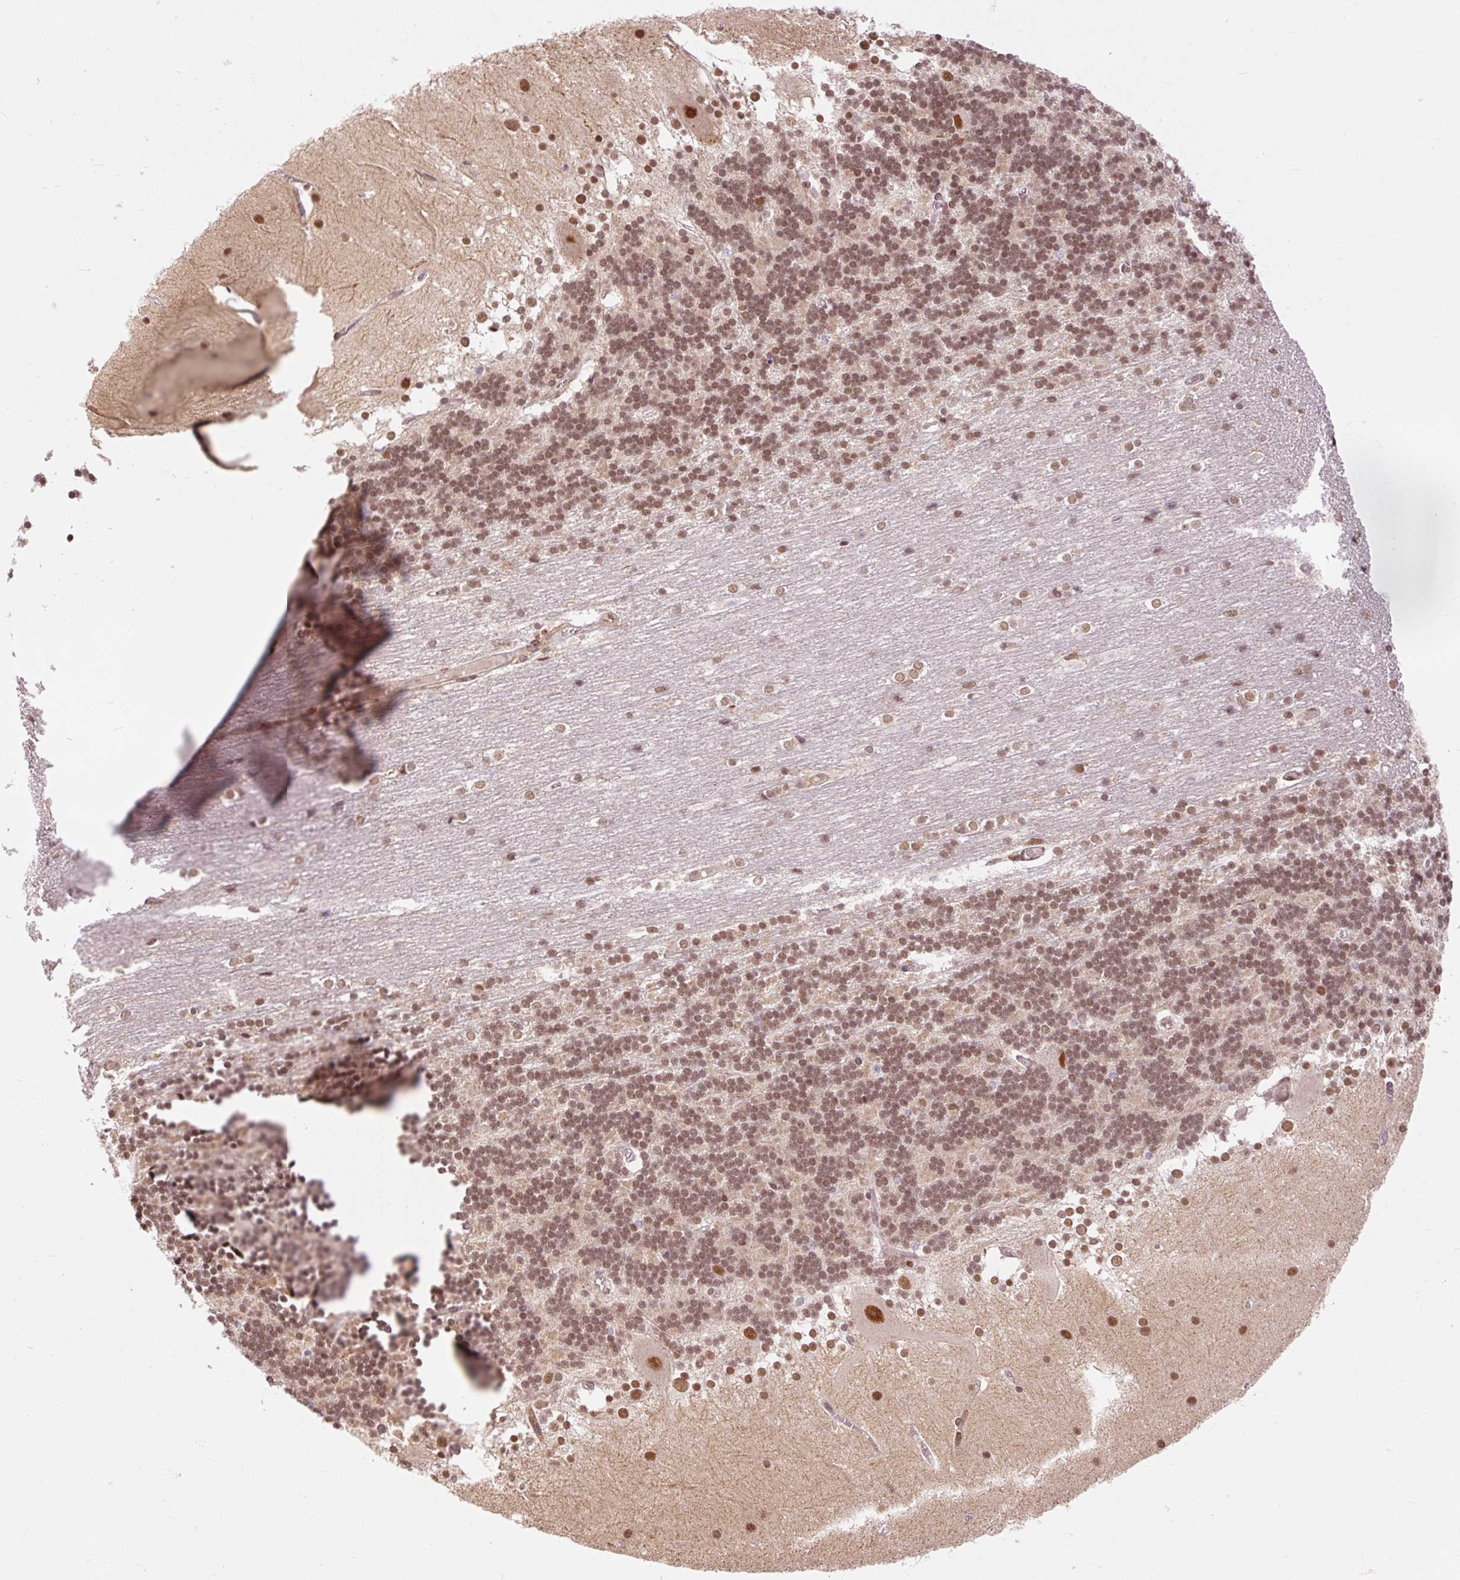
{"staining": {"intensity": "moderate", "quantity": "25%-75%", "location": "nuclear"}, "tissue": "cerebellum", "cell_type": "Cells in granular layer", "image_type": "normal", "snomed": [{"axis": "morphology", "description": "Normal tissue, NOS"}, {"axis": "topography", "description": "Cerebellum"}], "caption": "Cells in granular layer display moderate nuclear positivity in approximately 25%-75% of cells in unremarkable cerebellum.", "gene": "CSTF1", "patient": {"sex": "female", "age": 54}}